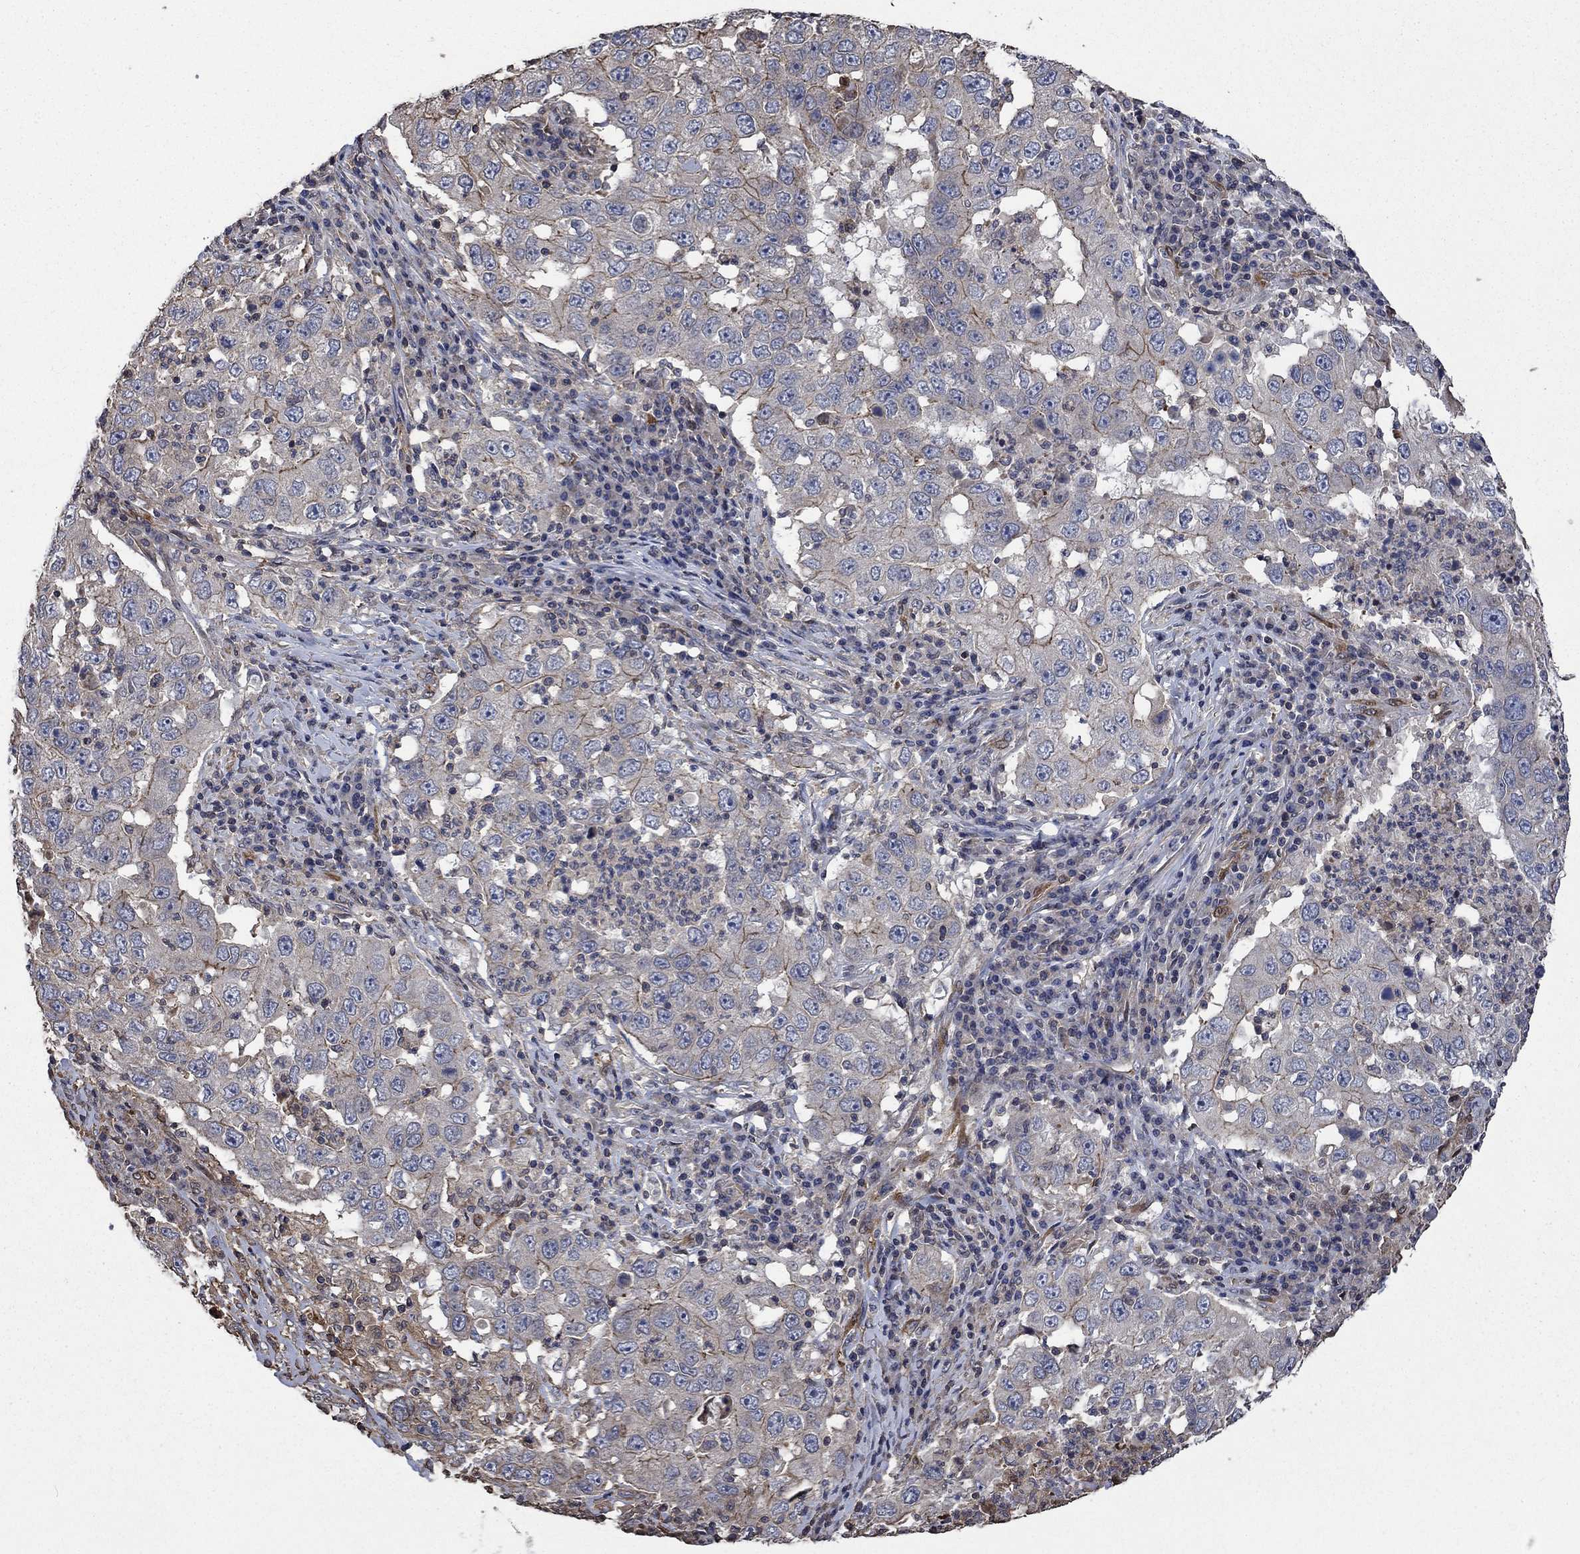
{"staining": {"intensity": "moderate", "quantity": "<25%", "location": "cytoplasmic/membranous"}, "tissue": "lung cancer", "cell_type": "Tumor cells", "image_type": "cancer", "snomed": [{"axis": "morphology", "description": "Adenocarcinoma, NOS"}, {"axis": "topography", "description": "Lung"}], "caption": "Immunohistochemical staining of human adenocarcinoma (lung) demonstrates low levels of moderate cytoplasmic/membranous positivity in about <25% of tumor cells.", "gene": "PDE3A", "patient": {"sex": "male", "age": 73}}